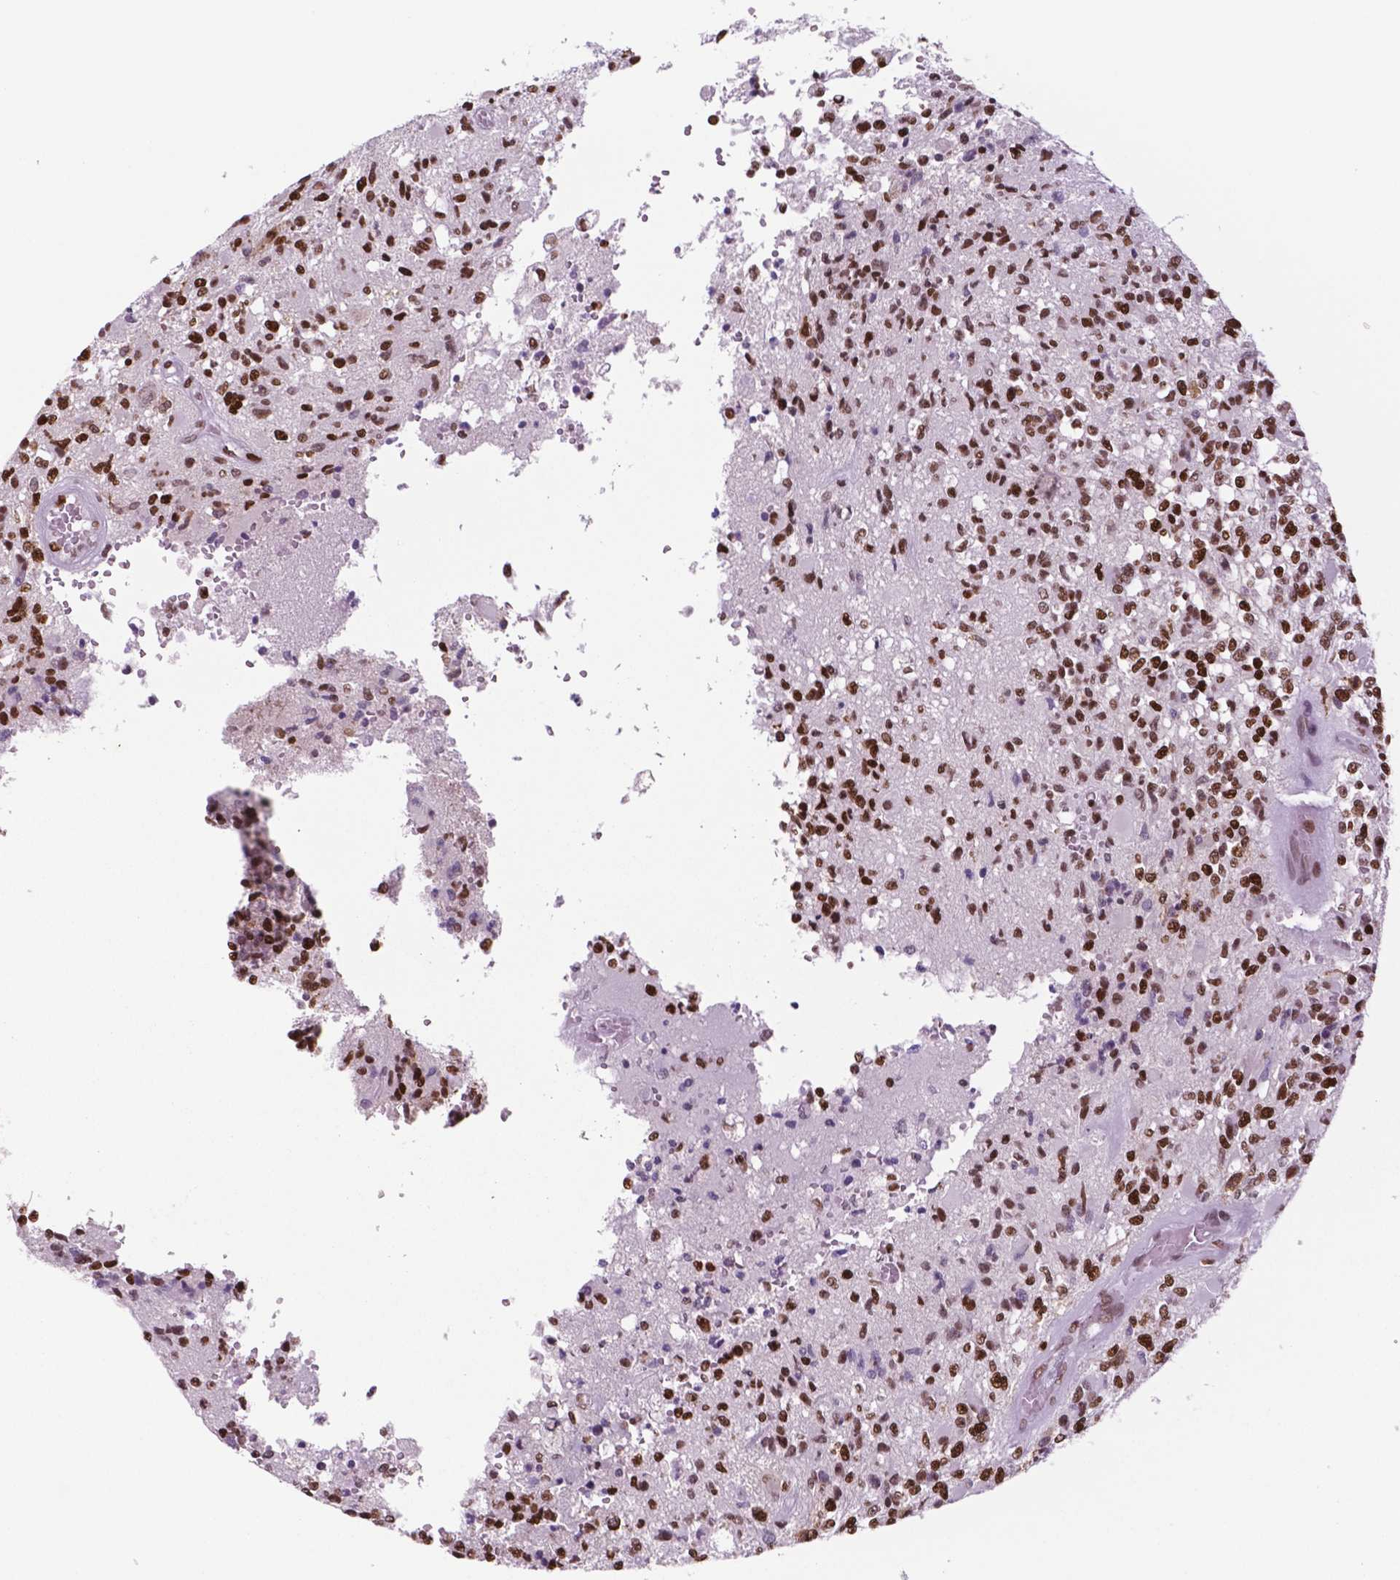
{"staining": {"intensity": "strong", "quantity": ">75%", "location": "nuclear"}, "tissue": "glioma", "cell_type": "Tumor cells", "image_type": "cancer", "snomed": [{"axis": "morphology", "description": "Glioma, malignant, High grade"}, {"axis": "topography", "description": "Brain"}], "caption": "About >75% of tumor cells in malignant high-grade glioma display strong nuclear protein staining as visualized by brown immunohistochemical staining.", "gene": "MSH6", "patient": {"sex": "female", "age": 63}}